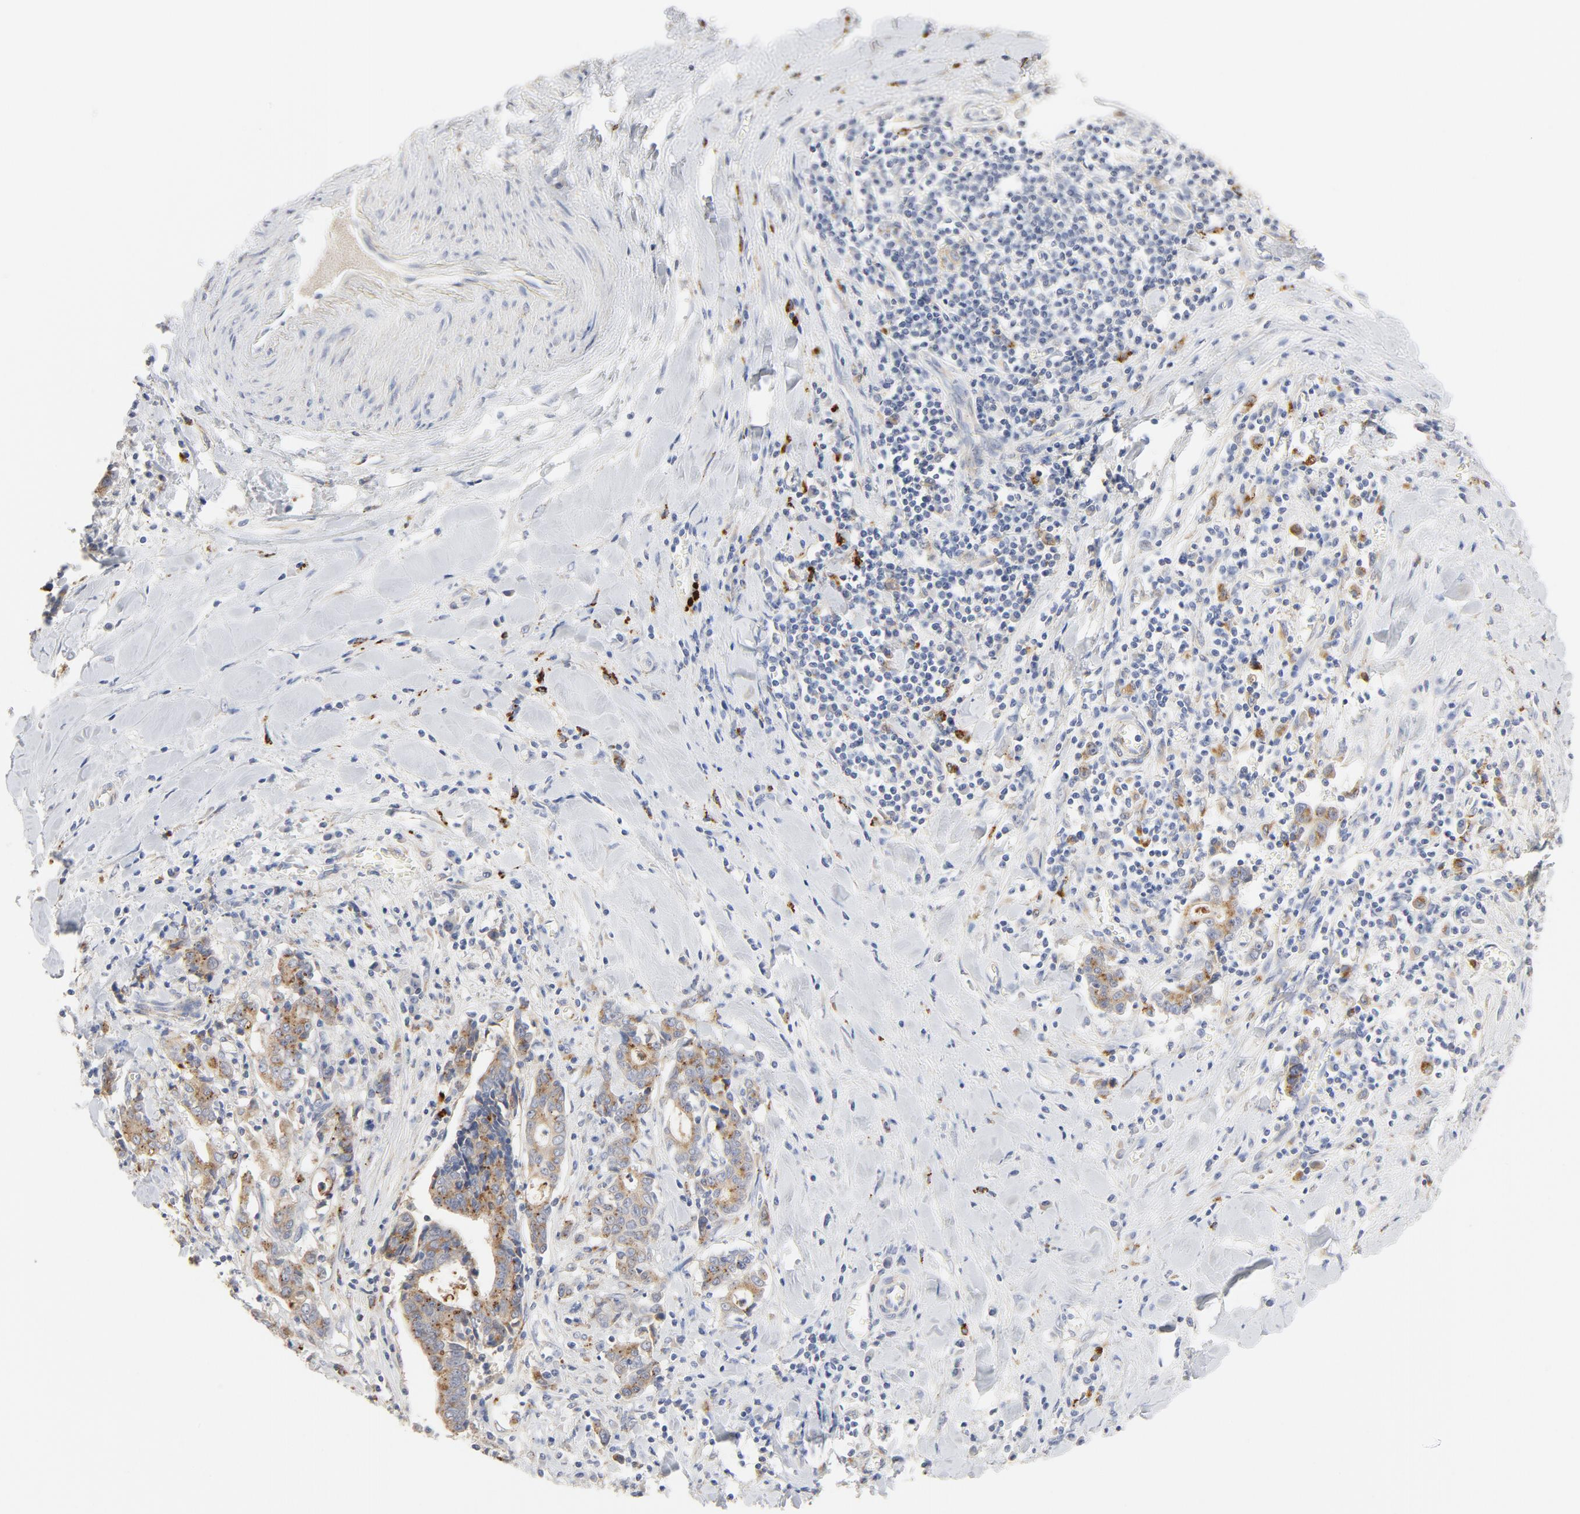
{"staining": {"intensity": "moderate", "quantity": ">75%", "location": "cytoplasmic/membranous"}, "tissue": "liver cancer", "cell_type": "Tumor cells", "image_type": "cancer", "snomed": [{"axis": "morphology", "description": "Cholangiocarcinoma"}, {"axis": "topography", "description": "Liver"}], "caption": "Immunohistochemistry (DAB) staining of liver cancer (cholangiocarcinoma) demonstrates moderate cytoplasmic/membranous protein positivity in approximately >75% of tumor cells.", "gene": "MAGEB17", "patient": {"sex": "male", "age": 57}}